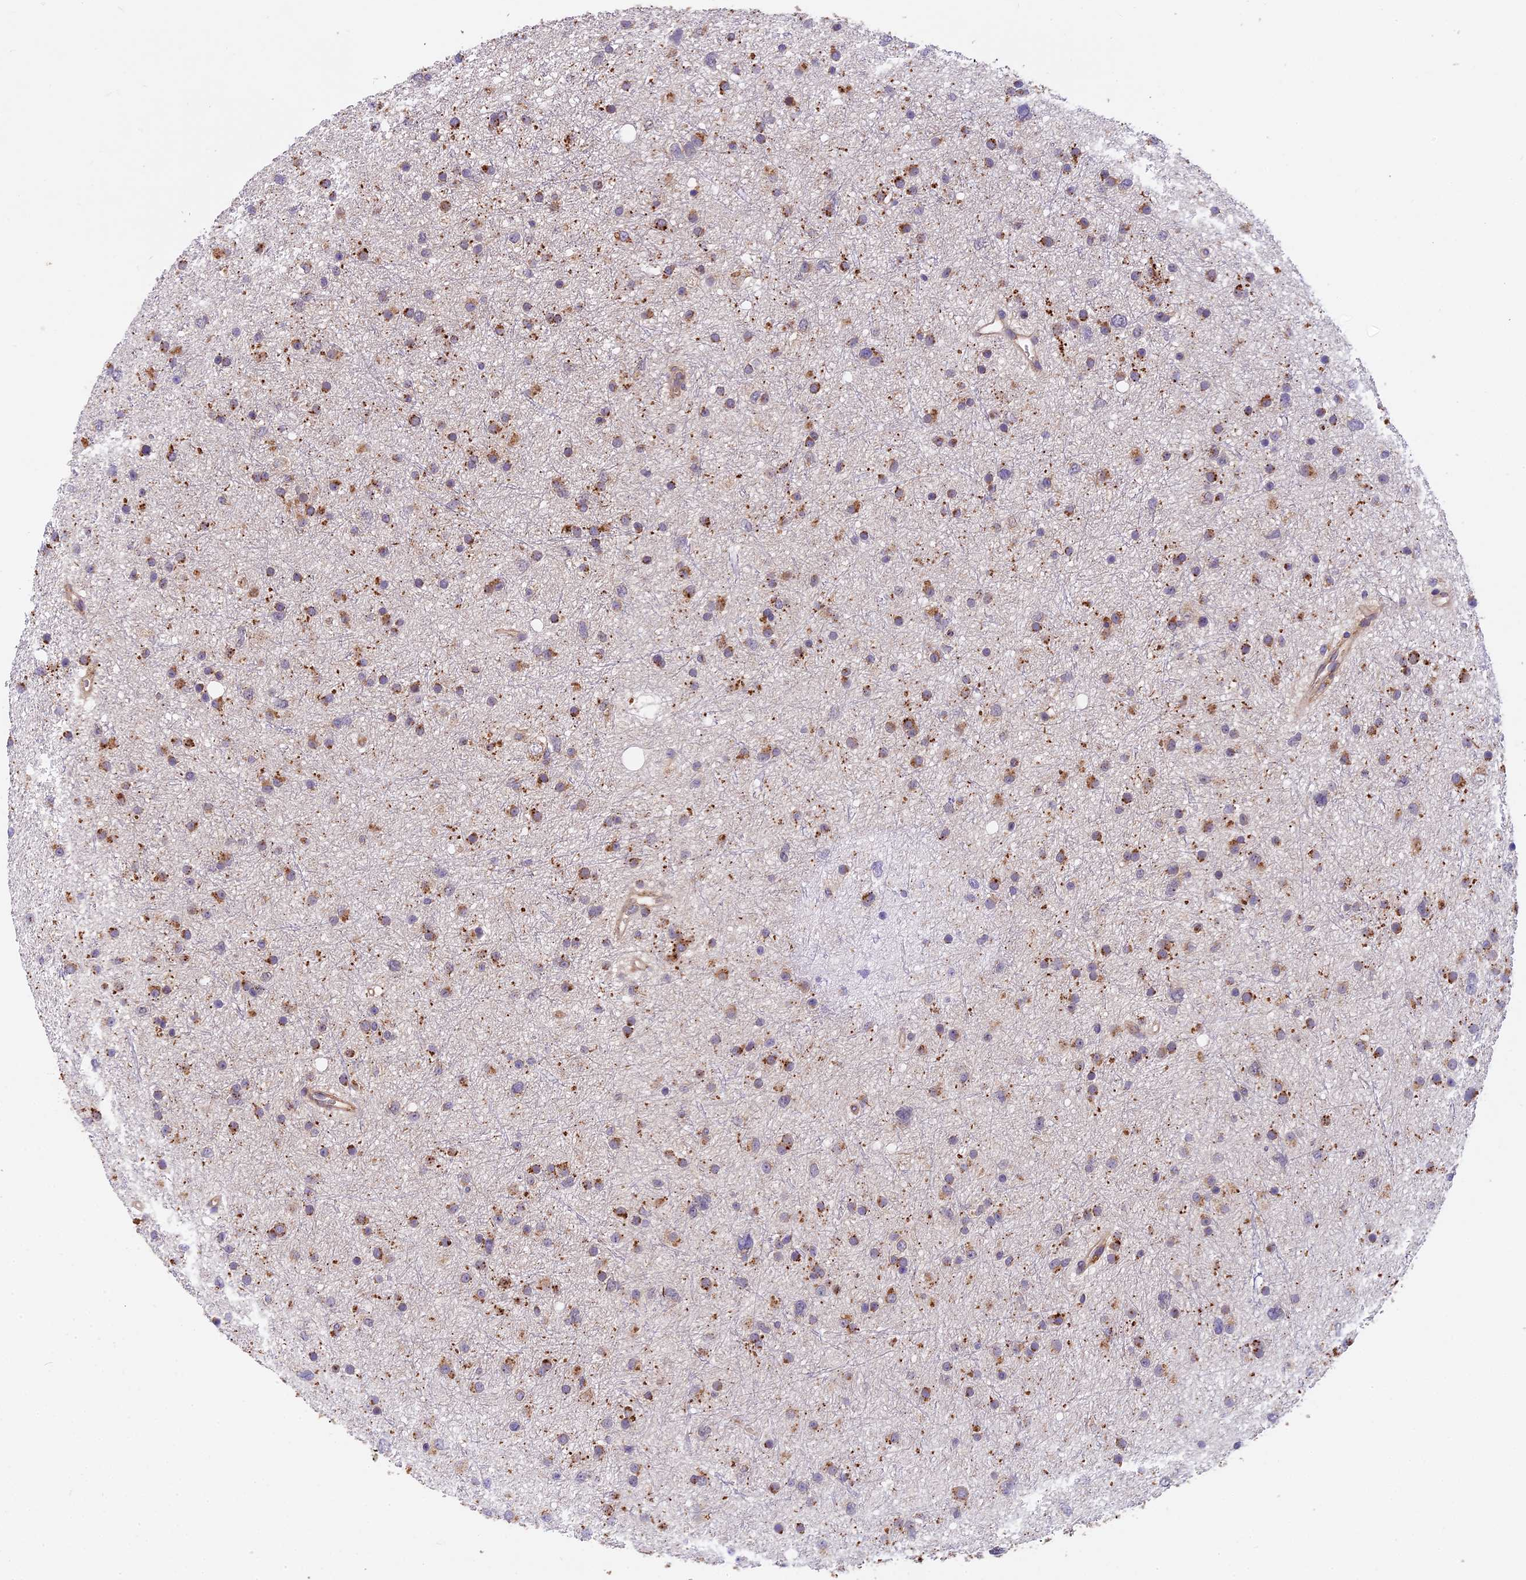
{"staining": {"intensity": "moderate", "quantity": "25%-75%", "location": "cytoplasmic/membranous"}, "tissue": "glioma", "cell_type": "Tumor cells", "image_type": "cancer", "snomed": [{"axis": "morphology", "description": "Glioma, malignant, Low grade"}, {"axis": "topography", "description": "Cerebral cortex"}], "caption": "The histopathology image shows a brown stain indicating the presence of a protein in the cytoplasmic/membranous of tumor cells in low-grade glioma (malignant). Ihc stains the protein in brown and the nuclei are stained blue.", "gene": "COPE", "patient": {"sex": "female", "age": 39}}